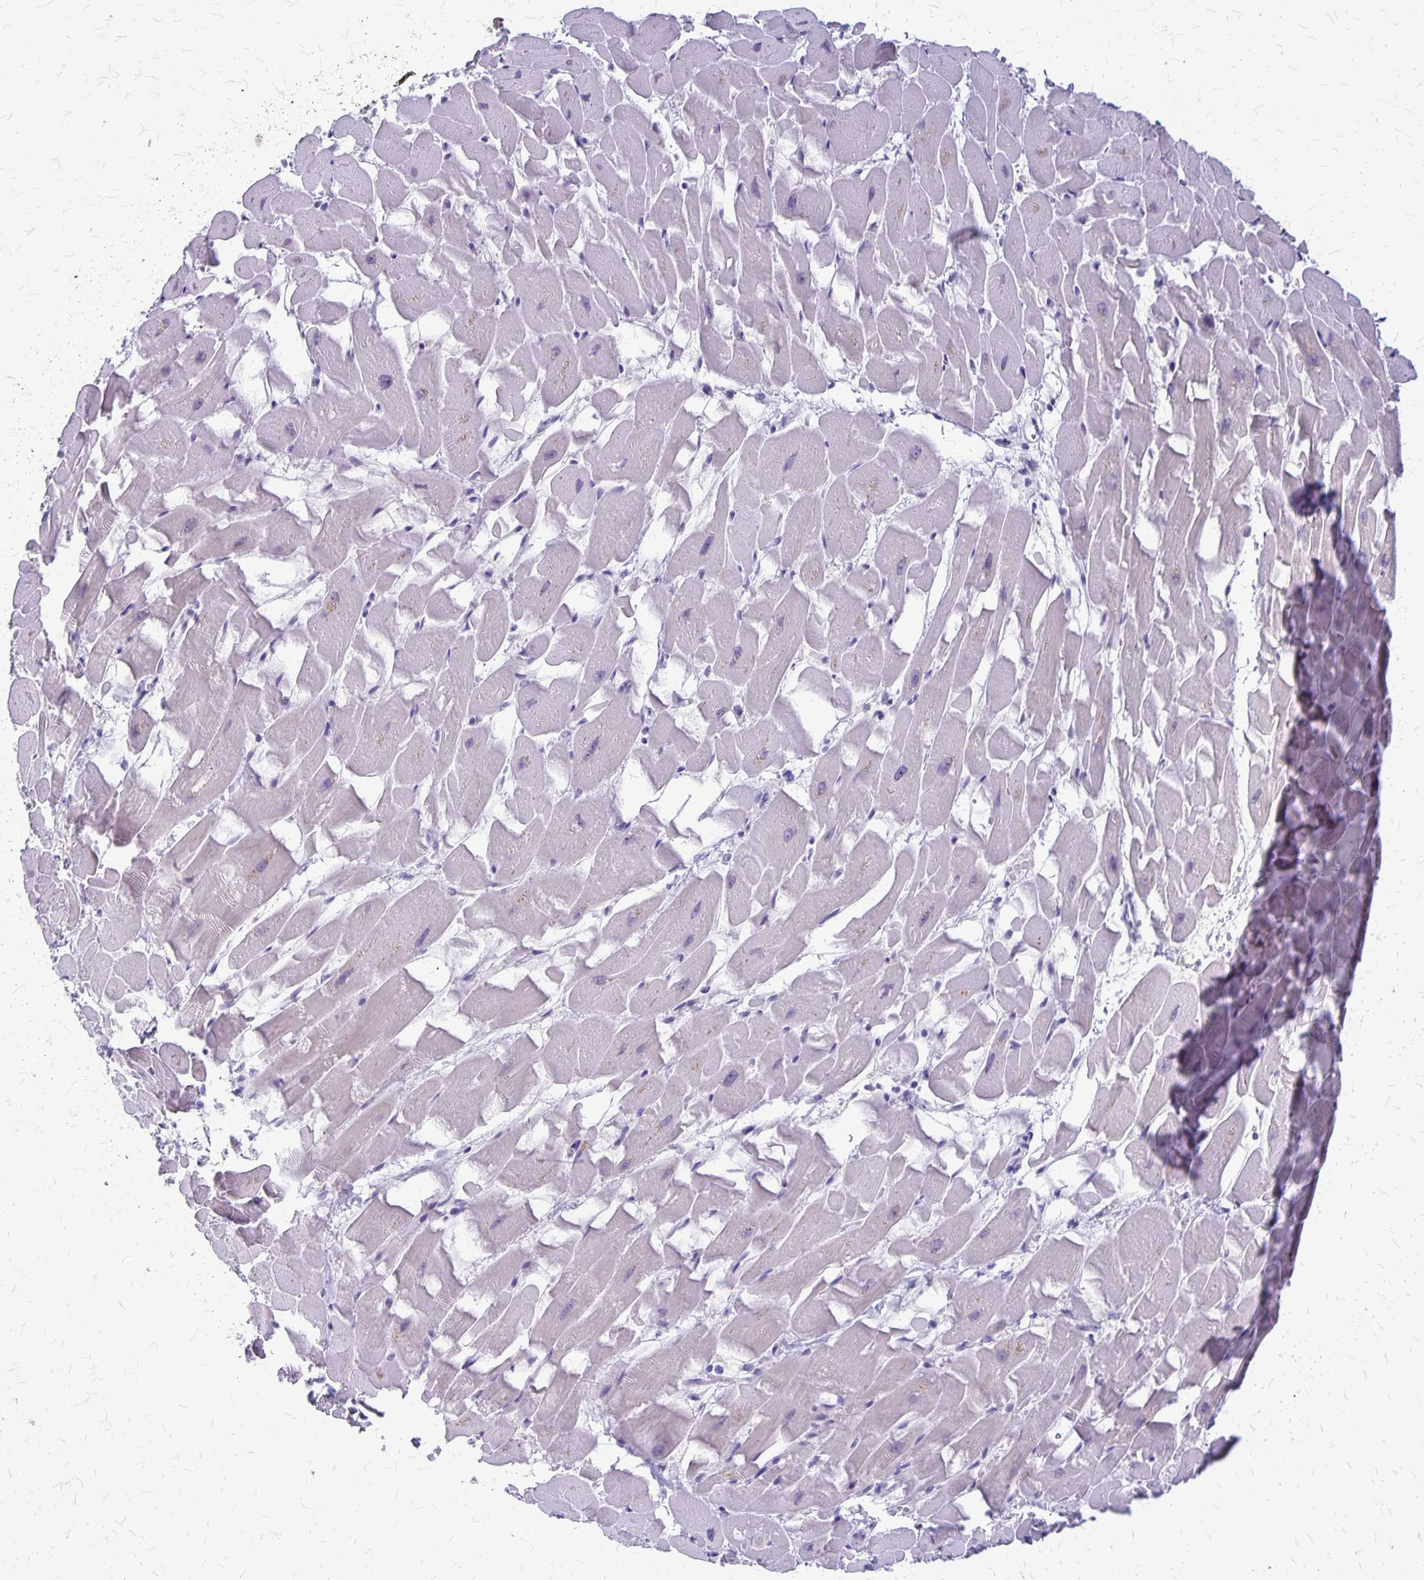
{"staining": {"intensity": "negative", "quantity": "none", "location": "none"}, "tissue": "heart muscle", "cell_type": "Cardiomyocytes", "image_type": "normal", "snomed": [{"axis": "morphology", "description": "Normal tissue, NOS"}, {"axis": "topography", "description": "Heart"}], "caption": "High magnification brightfield microscopy of normal heart muscle stained with DAB (3,3'-diaminobenzidine) (brown) and counterstained with hematoxylin (blue): cardiomyocytes show no significant expression. (DAB IHC, high magnification).", "gene": "PLXNB3", "patient": {"sex": "male", "age": 37}}